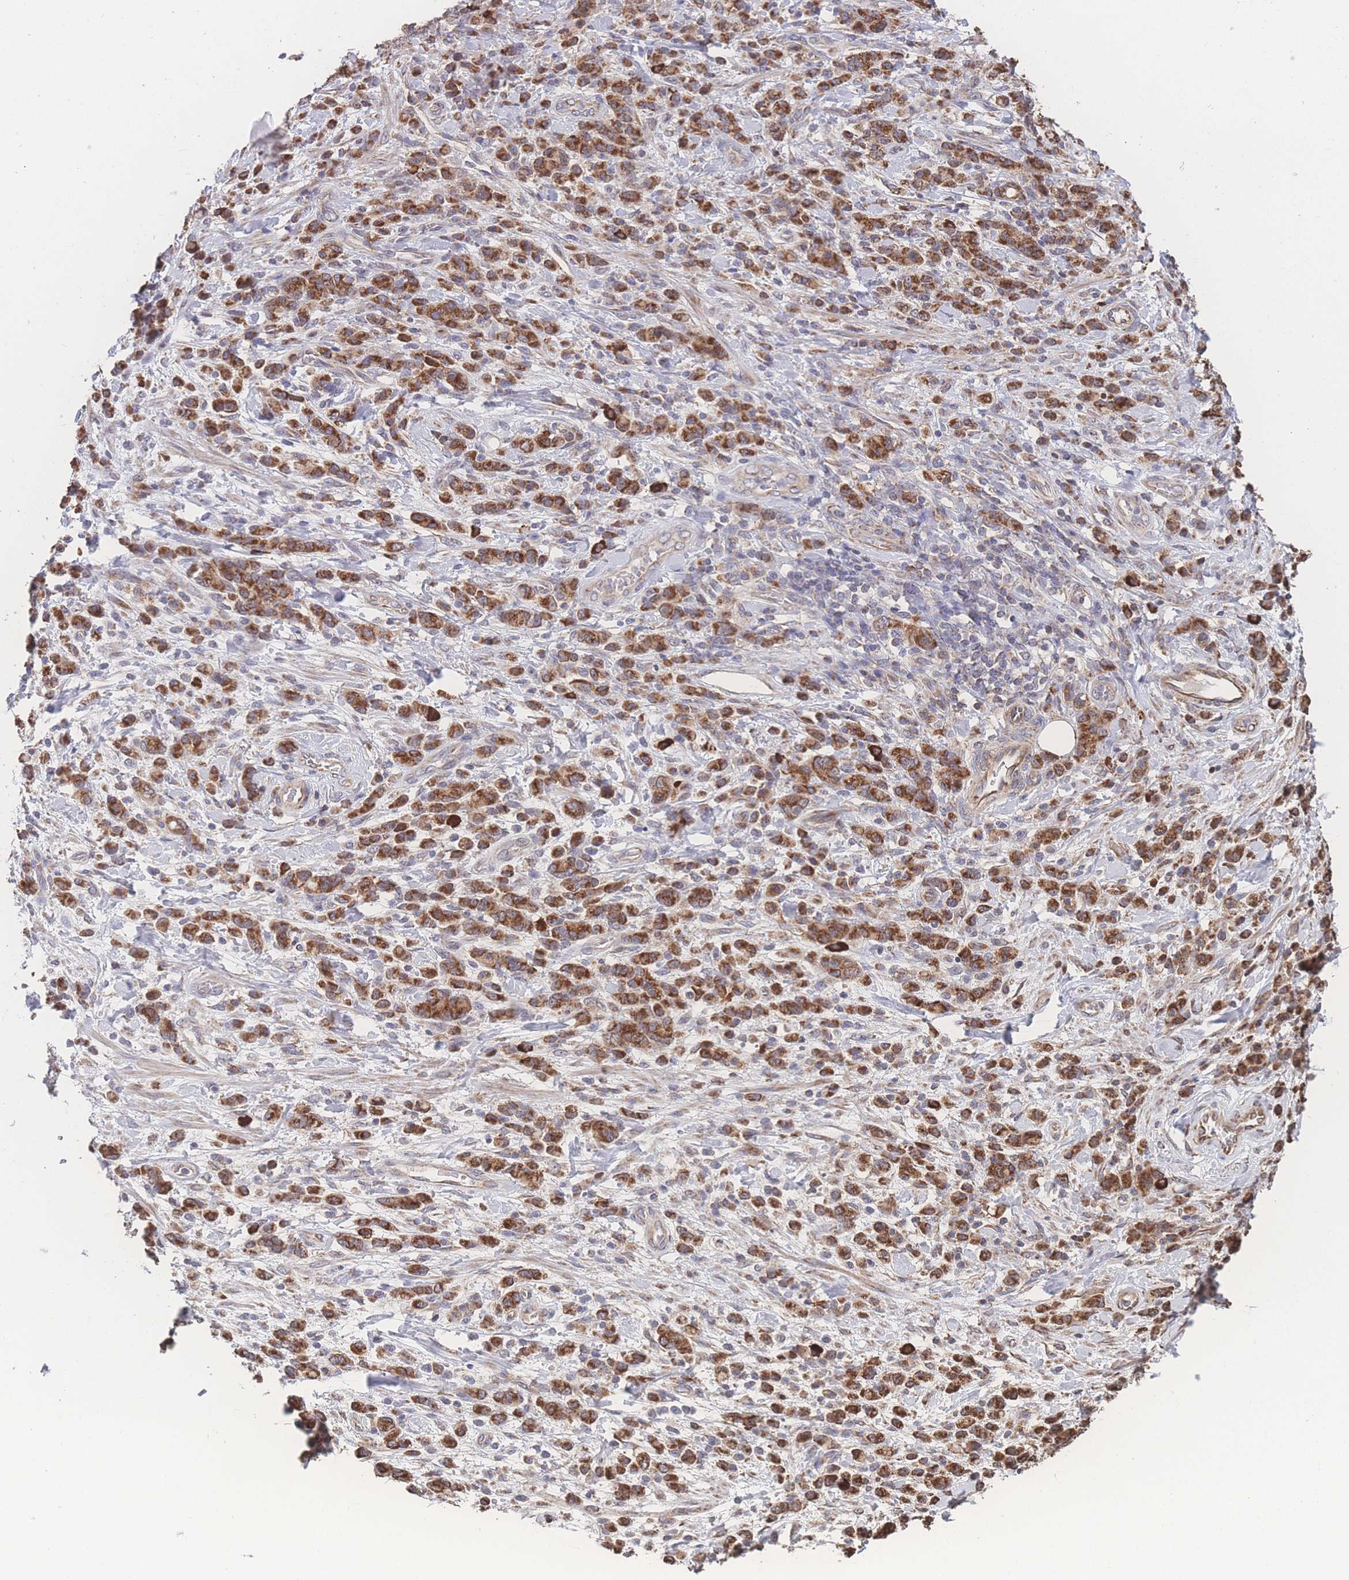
{"staining": {"intensity": "strong", "quantity": ">75%", "location": "cytoplasmic/membranous"}, "tissue": "stomach cancer", "cell_type": "Tumor cells", "image_type": "cancer", "snomed": [{"axis": "morphology", "description": "Adenocarcinoma, NOS"}, {"axis": "topography", "description": "Stomach"}], "caption": "Strong cytoplasmic/membranous staining for a protein is identified in about >75% of tumor cells of adenocarcinoma (stomach) using immunohistochemistry (IHC).", "gene": "SGSM3", "patient": {"sex": "male", "age": 77}}